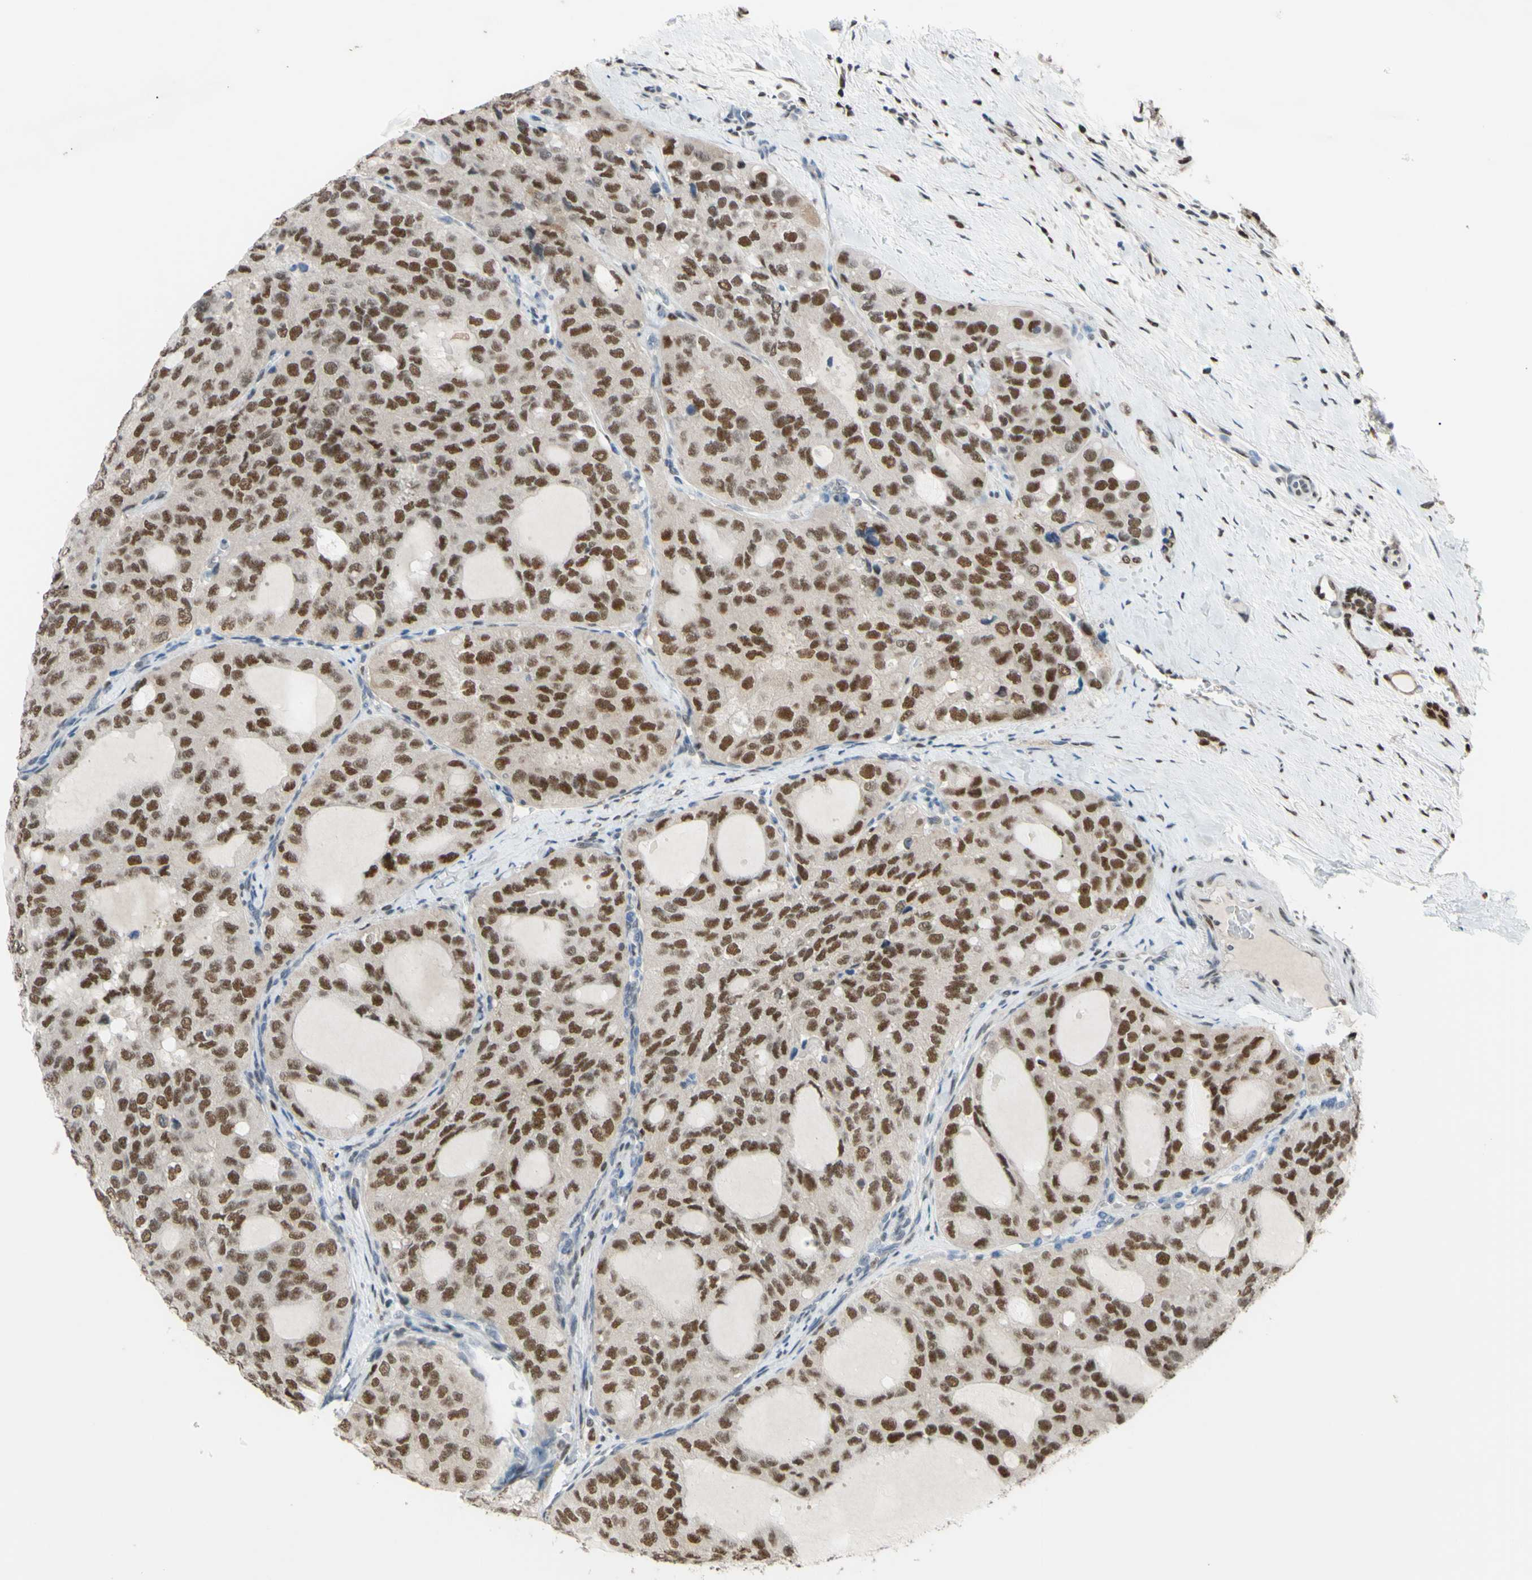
{"staining": {"intensity": "moderate", "quantity": "25%-75%", "location": "cytoplasmic/membranous,nuclear"}, "tissue": "thyroid cancer", "cell_type": "Tumor cells", "image_type": "cancer", "snomed": [{"axis": "morphology", "description": "Follicular adenoma carcinoma, NOS"}, {"axis": "topography", "description": "Thyroid gland"}], "caption": "A high-resolution photomicrograph shows IHC staining of thyroid follicular adenoma carcinoma, which displays moderate cytoplasmic/membranous and nuclear staining in approximately 25%-75% of tumor cells. Immunohistochemistry stains the protein of interest in brown and the nuclei are stained blue.", "gene": "FKBP5", "patient": {"sex": "male", "age": 75}}